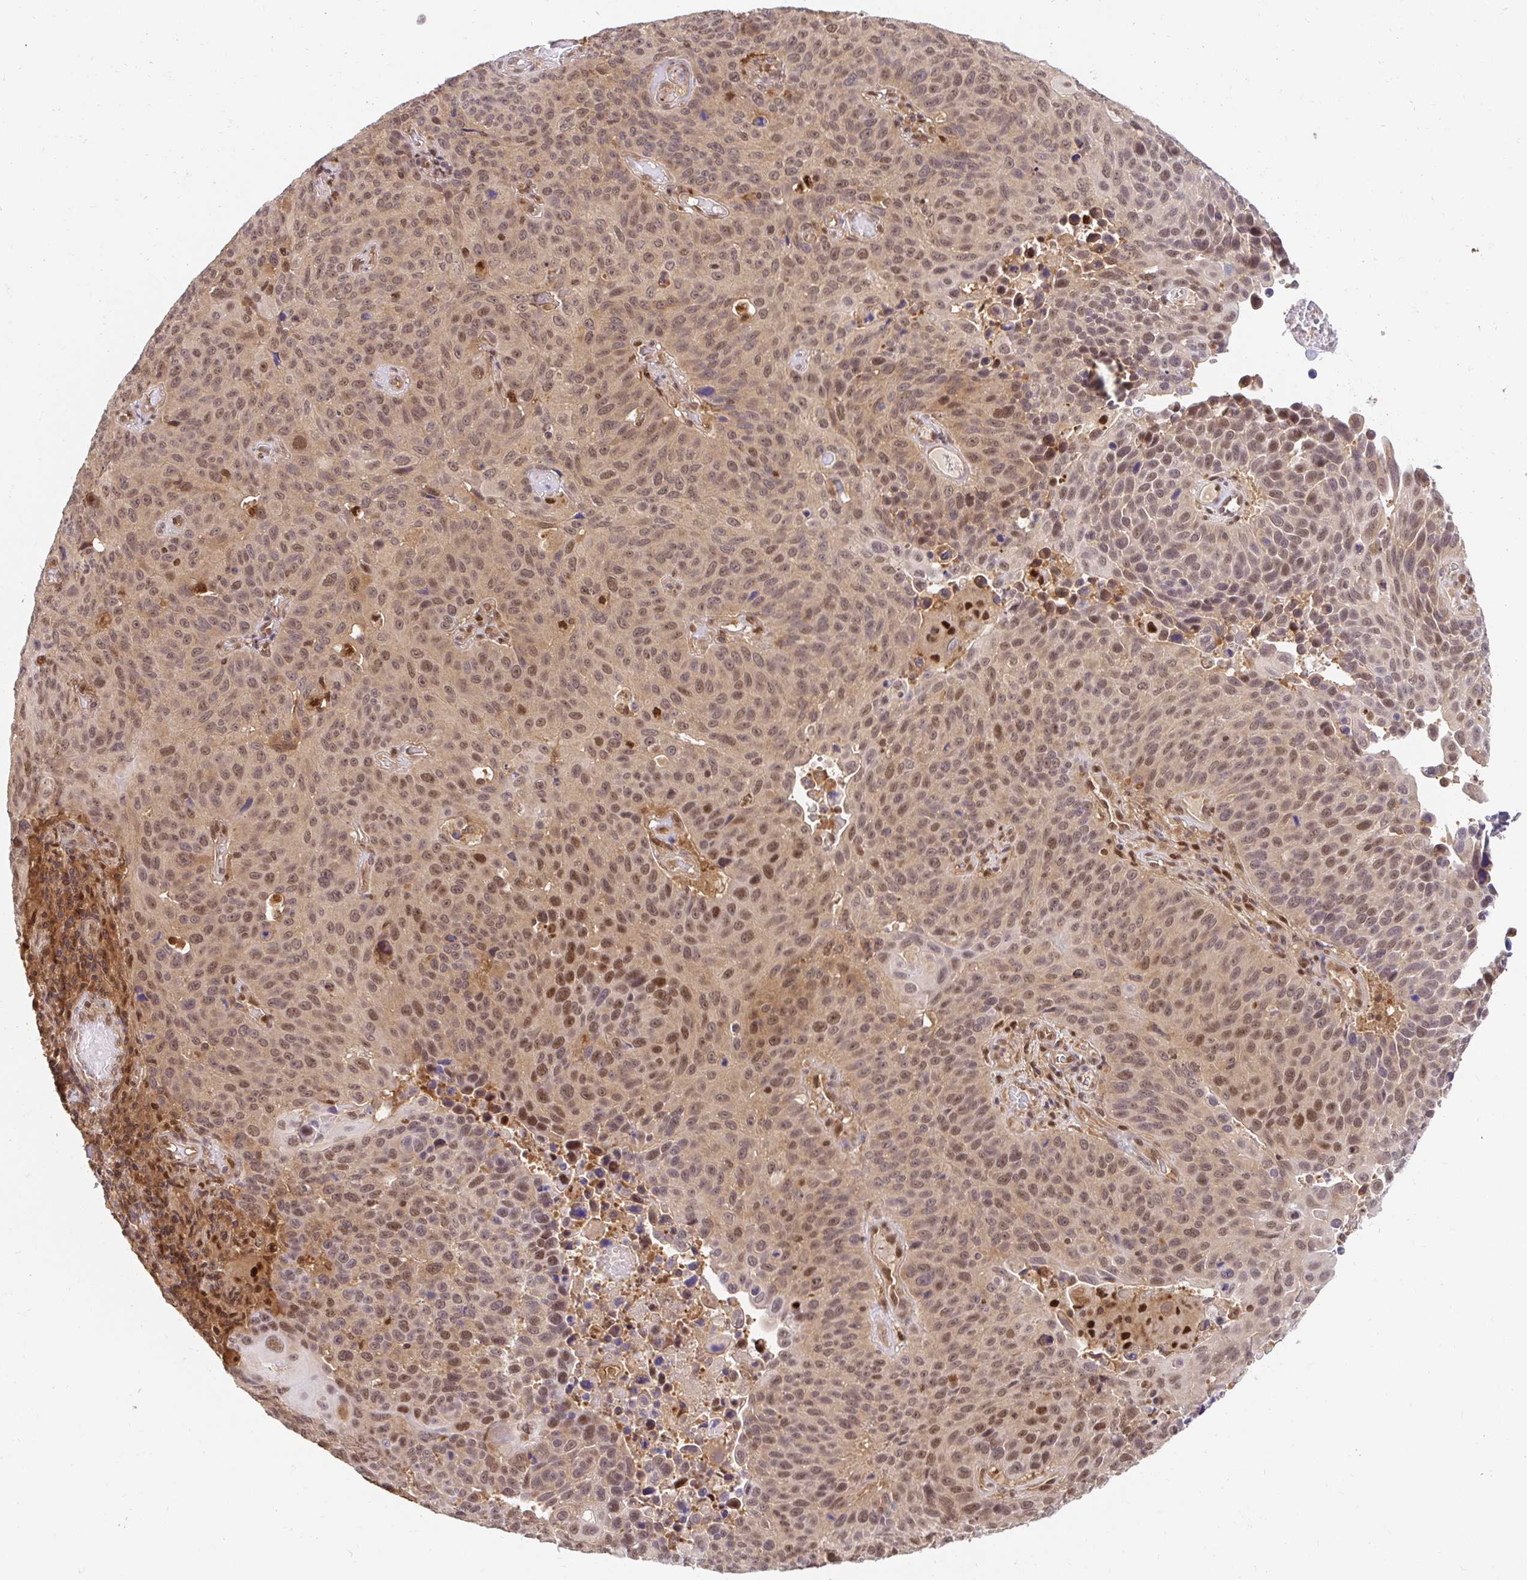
{"staining": {"intensity": "moderate", "quantity": ">75%", "location": "cytoplasmic/membranous,nuclear"}, "tissue": "lung cancer", "cell_type": "Tumor cells", "image_type": "cancer", "snomed": [{"axis": "morphology", "description": "Squamous cell carcinoma, NOS"}, {"axis": "topography", "description": "Lung"}], "caption": "The photomicrograph displays a brown stain indicating the presence of a protein in the cytoplasmic/membranous and nuclear of tumor cells in squamous cell carcinoma (lung).", "gene": "PSMA4", "patient": {"sex": "male", "age": 68}}